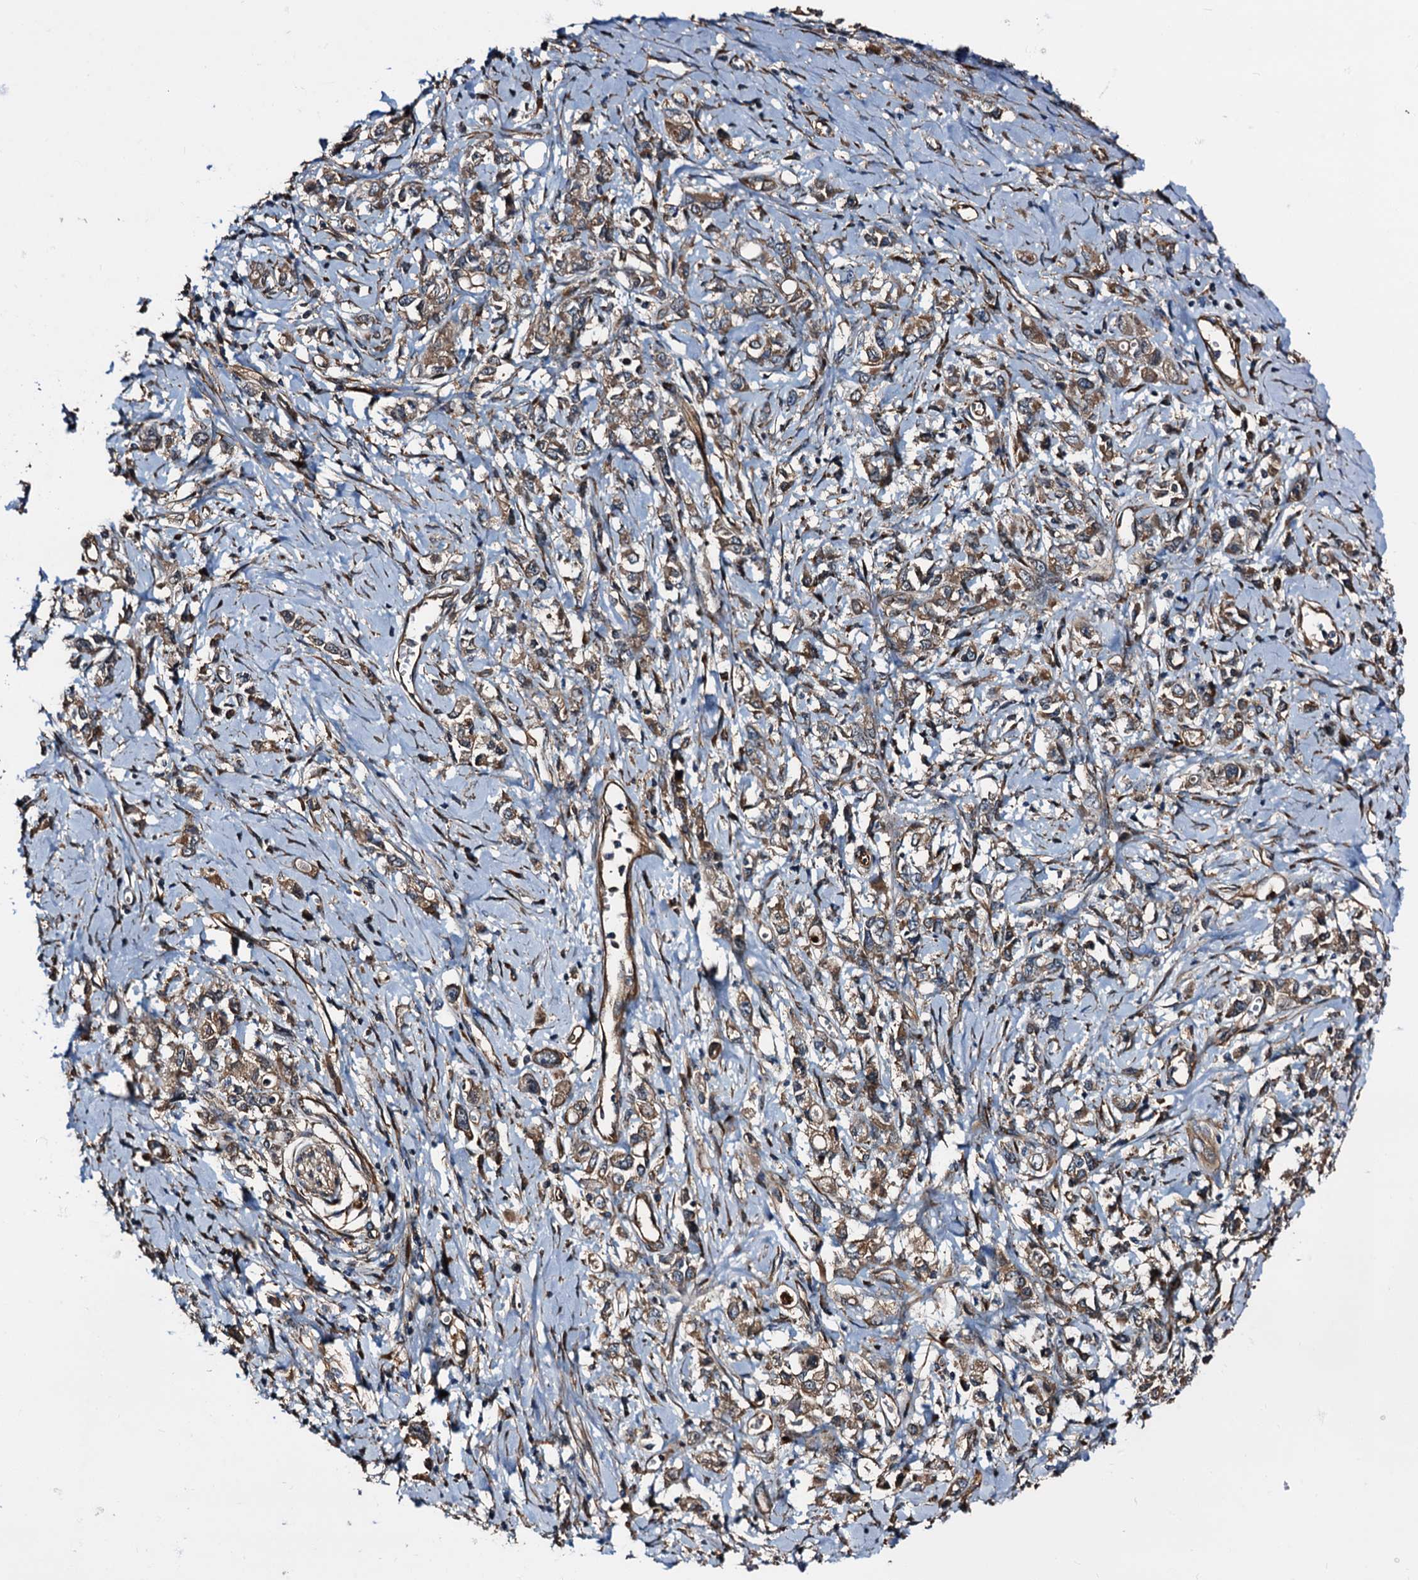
{"staining": {"intensity": "moderate", "quantity": ">75%", "location": "cytoplasmic/membranous"}, "tissue": "stomach cancer", "cell_type": "Tumor cells", "image_type": "cancer", "snomed": [{"axis": "morphology", "description": "Adenocarcinoma, NOS"}, {"axis": "topography", "description": "Stomach"}], "caption": "A brown stain shows moderate cytoplasmic/membranous expression of a protein in stomach cancer (adenocarcinoma) tumor cells. The staining was performed using DAB to visualize the protein expression in brown, while the nuclei were stained in blue with hematoxylin (Magnification: 20x).", "gene": "PEX5", "patient": {"sex": "female", "age": 76}}